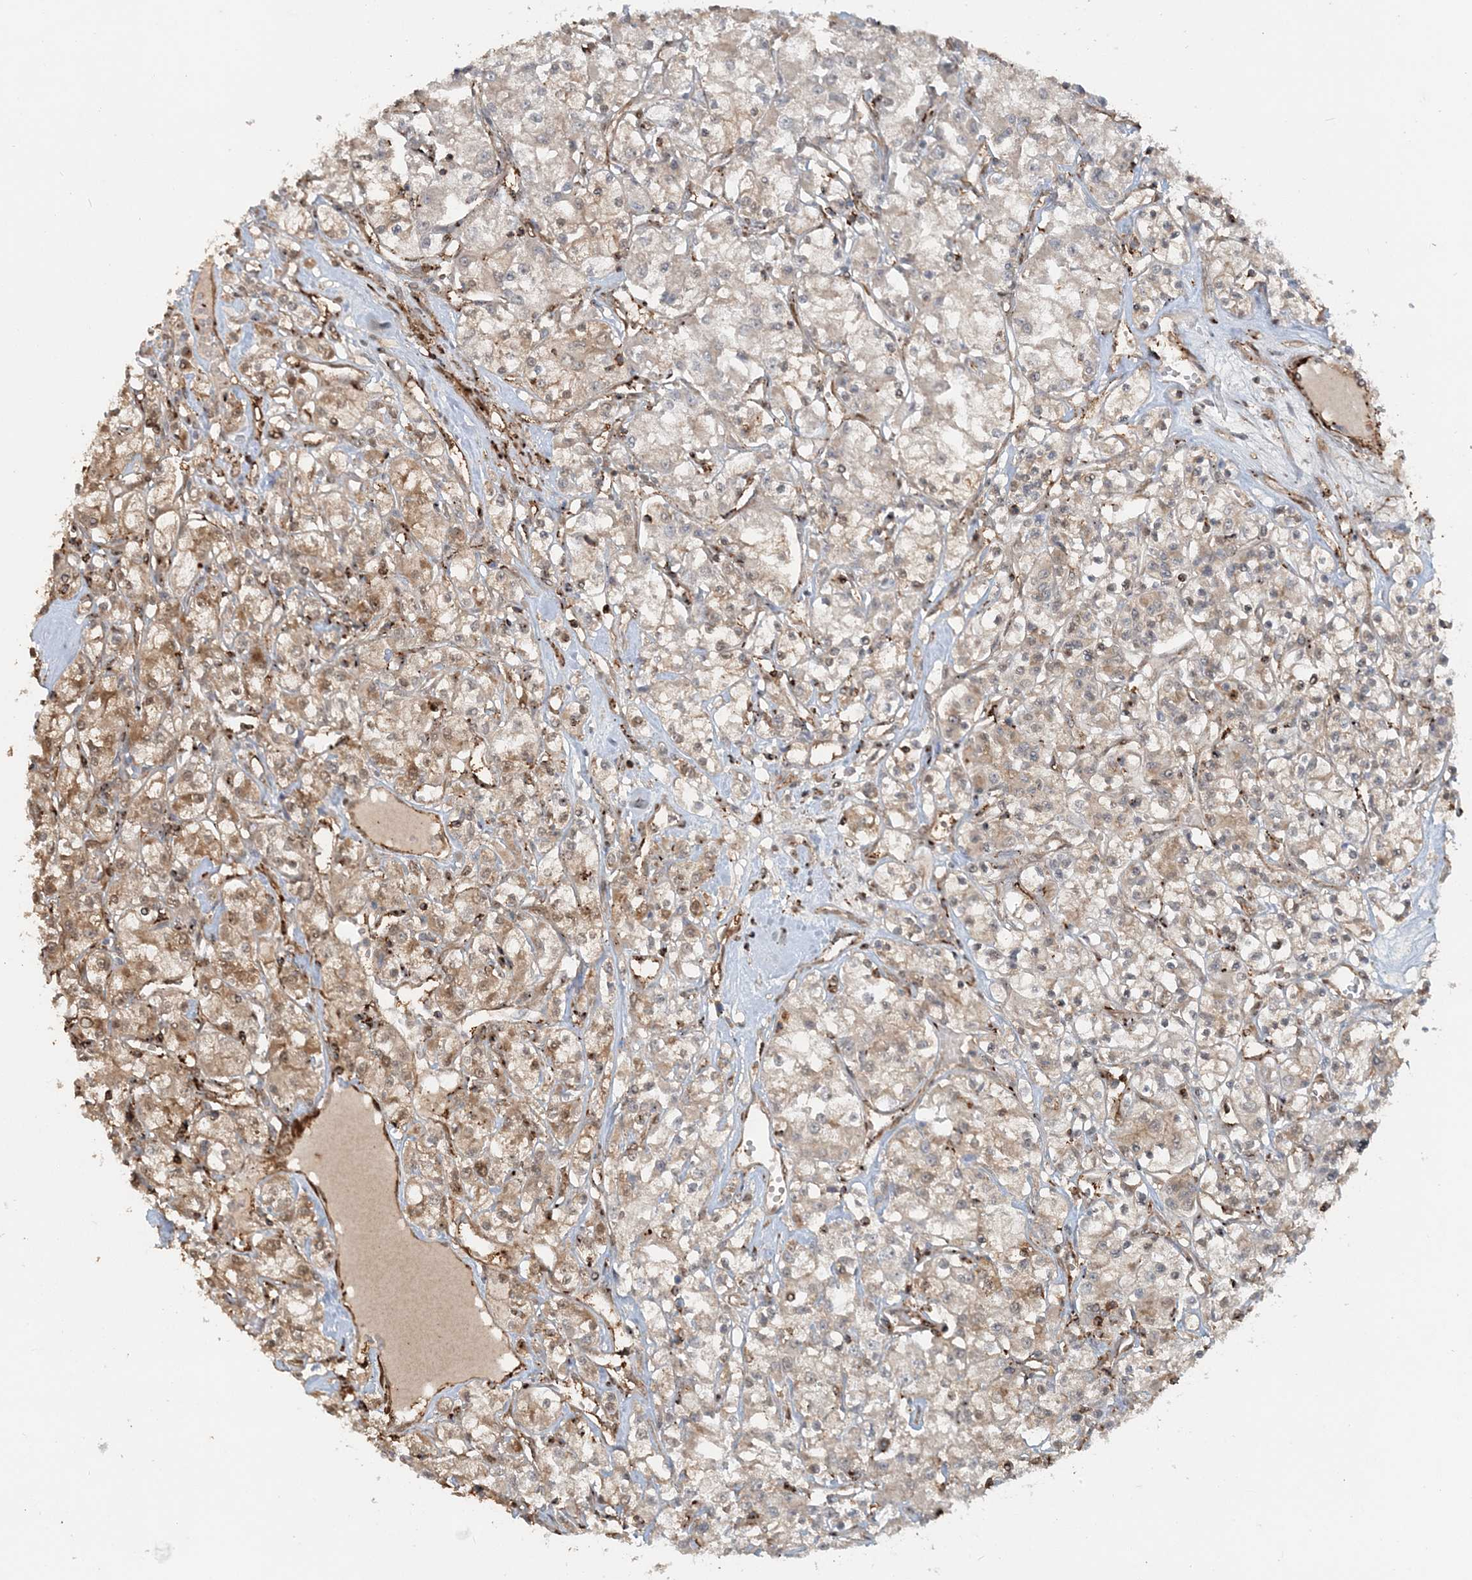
{"staining": {"intensity": "moderate", "quantity": "<25%", "location": "cytoplasmic/membranous"}, "tissue": "renal cancer", "cell_type": "Tumor cells", "image_type": "cancer", "snomed": [{"axis": "morphology", "description": "Adenocarcinoma, NOS"}, {"axis": "topography", "description": "Kidney"}], "caption": "Immunohistochemical staining of human renal cancer reveals low levels of moderate cytoplasmic/membranous protein positivity in approximately <25% of tumor cells.", "gene": "DSTN", "patient": {"sex": "female", "age": 59}}